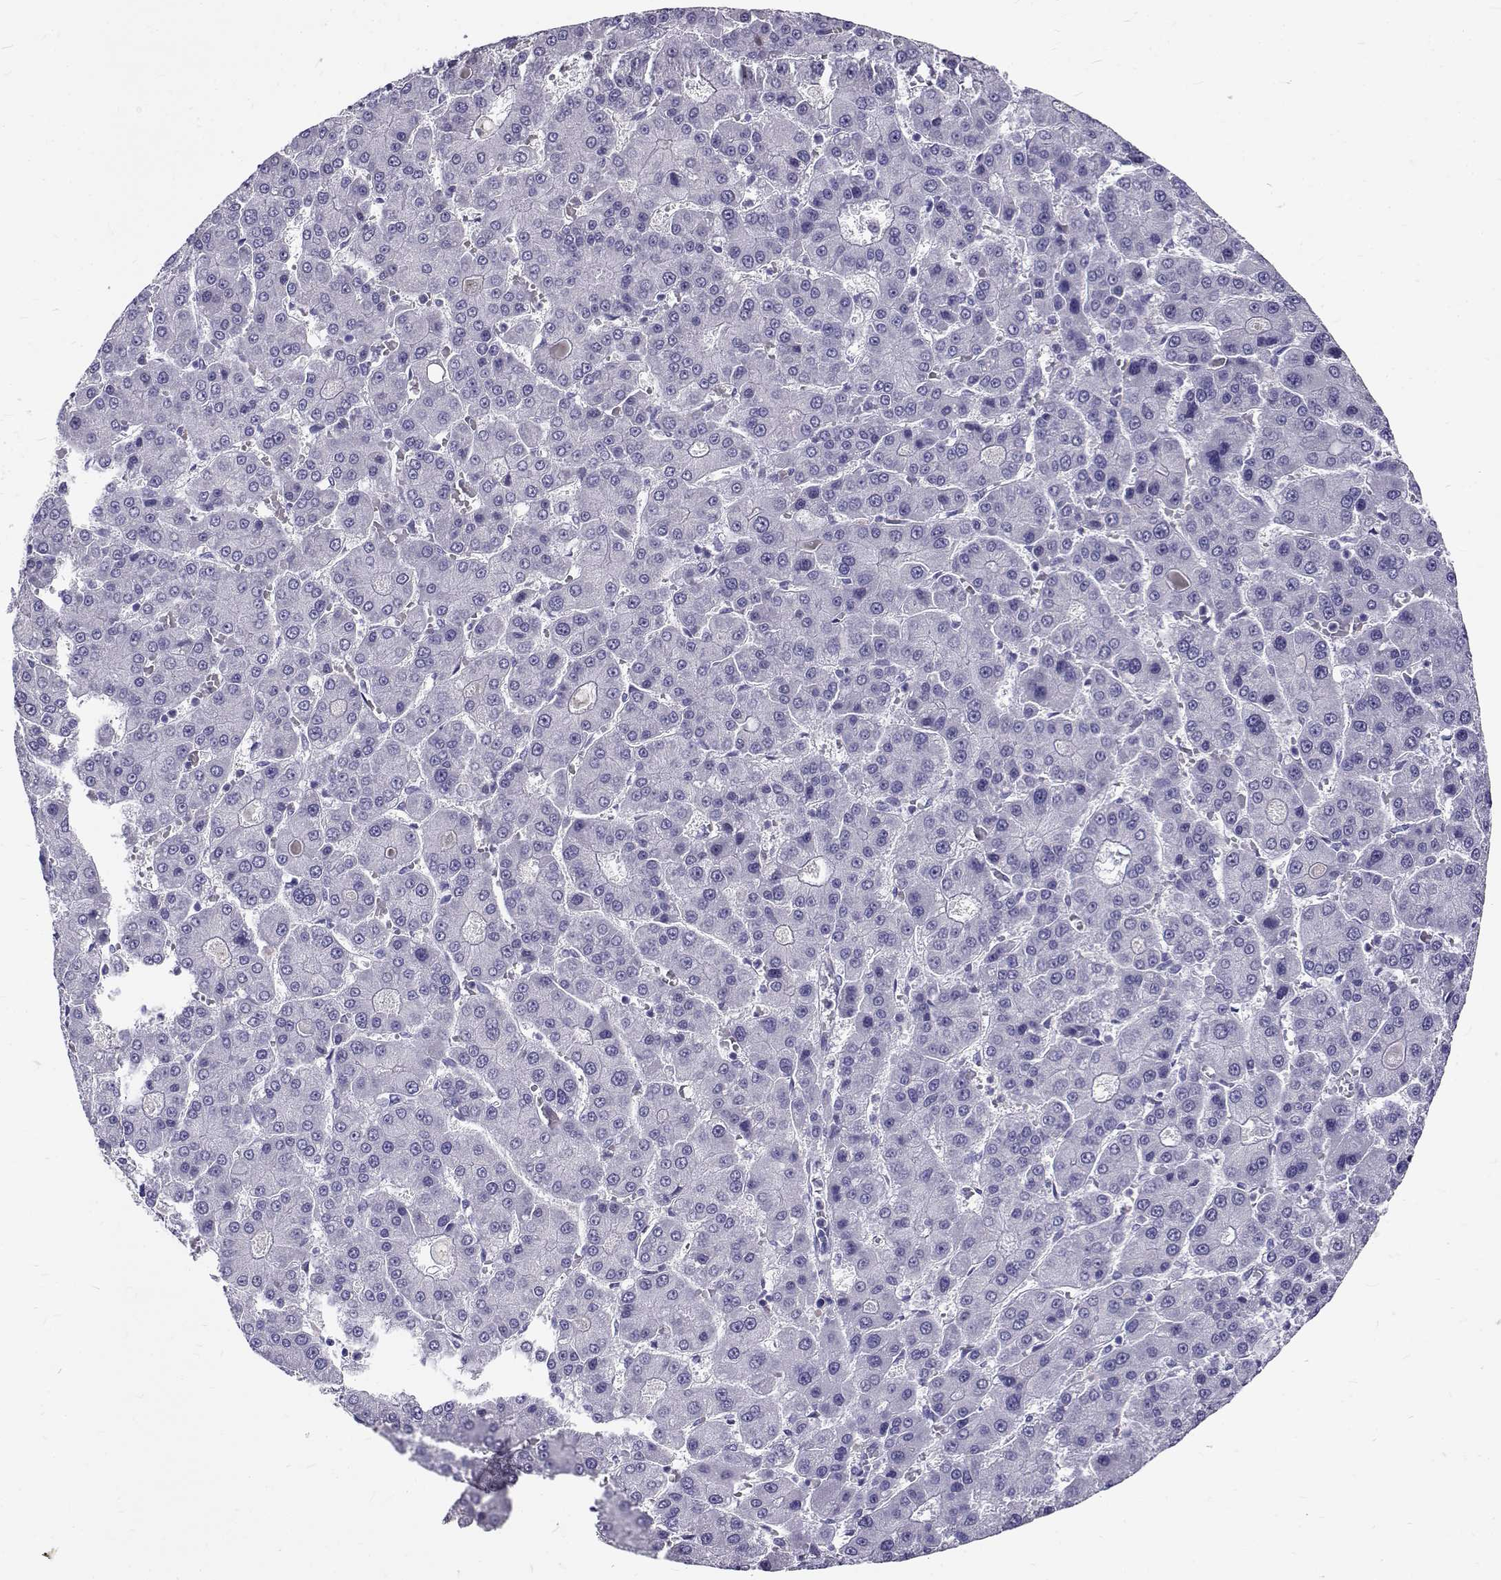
{"staining": {"intensity": "negative", "quantity": "none", "location": "none"}, "tissue": "liver cancer", "cell_type": "Tumor cells", "image_type": "cancer", "snomed": [{"axis": "morphology", "description": "Carcinoma, Hepatocellular, NOS"}, {"axis": "topography", "description": "Liver"}], "caption": "High magnification brightfield microscopy of liver cancer stained with DAB (brown) and counterstained with hematoxylin (blue): tumor cells show no significant positivity. The staining is performed using DAB brown chromogen with nuclei counter-stained in using hematoxylin.", "gene": "IGSF1", "patient": {"sex": "male", "age": 70}}